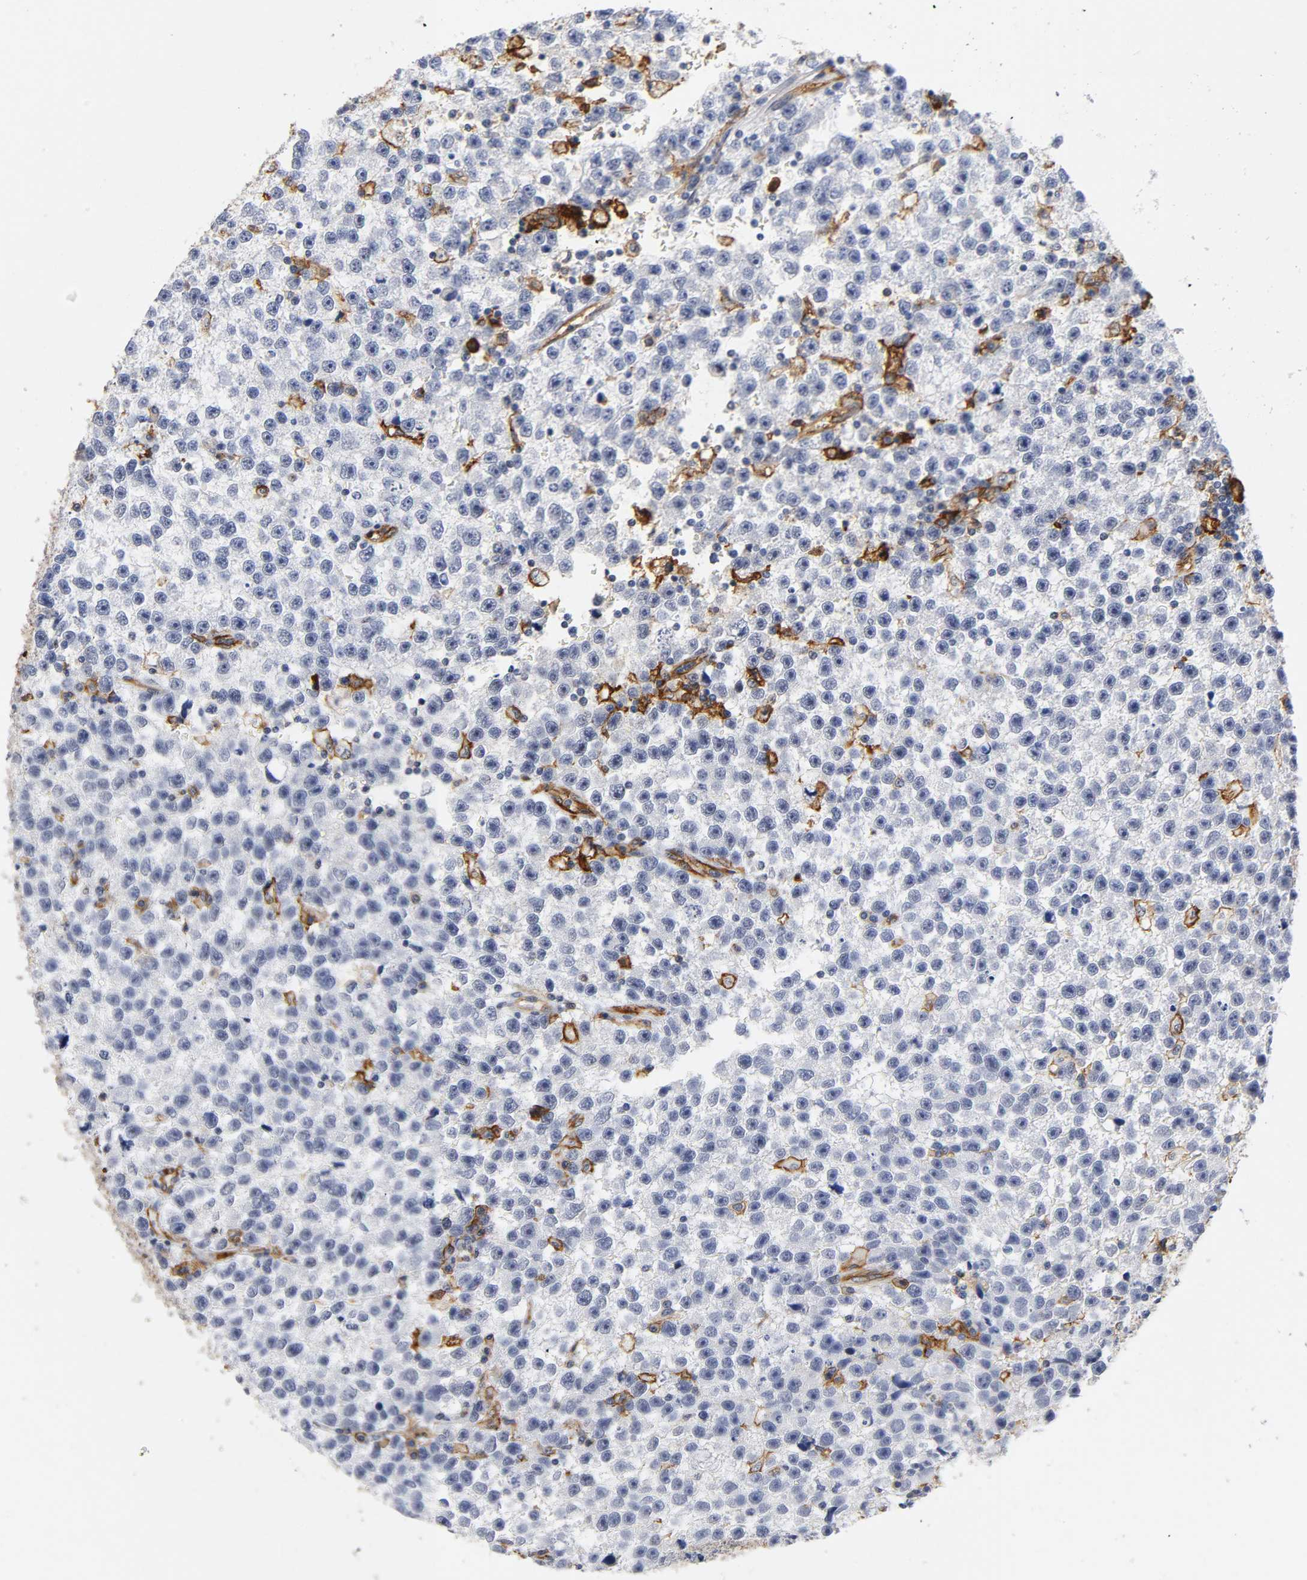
{"staining": {"intensity": "negative", "quantity": "none", "location": "none"}, "tissue": "testis cancer", "cell_type": "Tumor cells", "image_type": "cancer", "snomed": [{"axis": "morphology", "description": "Seminoma, NOS"}, {"axis": "topography", "description": "Testis"}], "caption": "Immunohistochemistry photomicrograph of neoplastic tissue: human testis seminoma stained with DAB demonstrates no significant protein expression in tumor cells. Brightfield microscopy of immunohistochemistry stained with DAB (3,3'-diaminobenzidine) (brown) and hematoxylin (blue), captured at high magnification.", "gene": "ICAM1", "patient": {"sex": "male", "age": 33}}